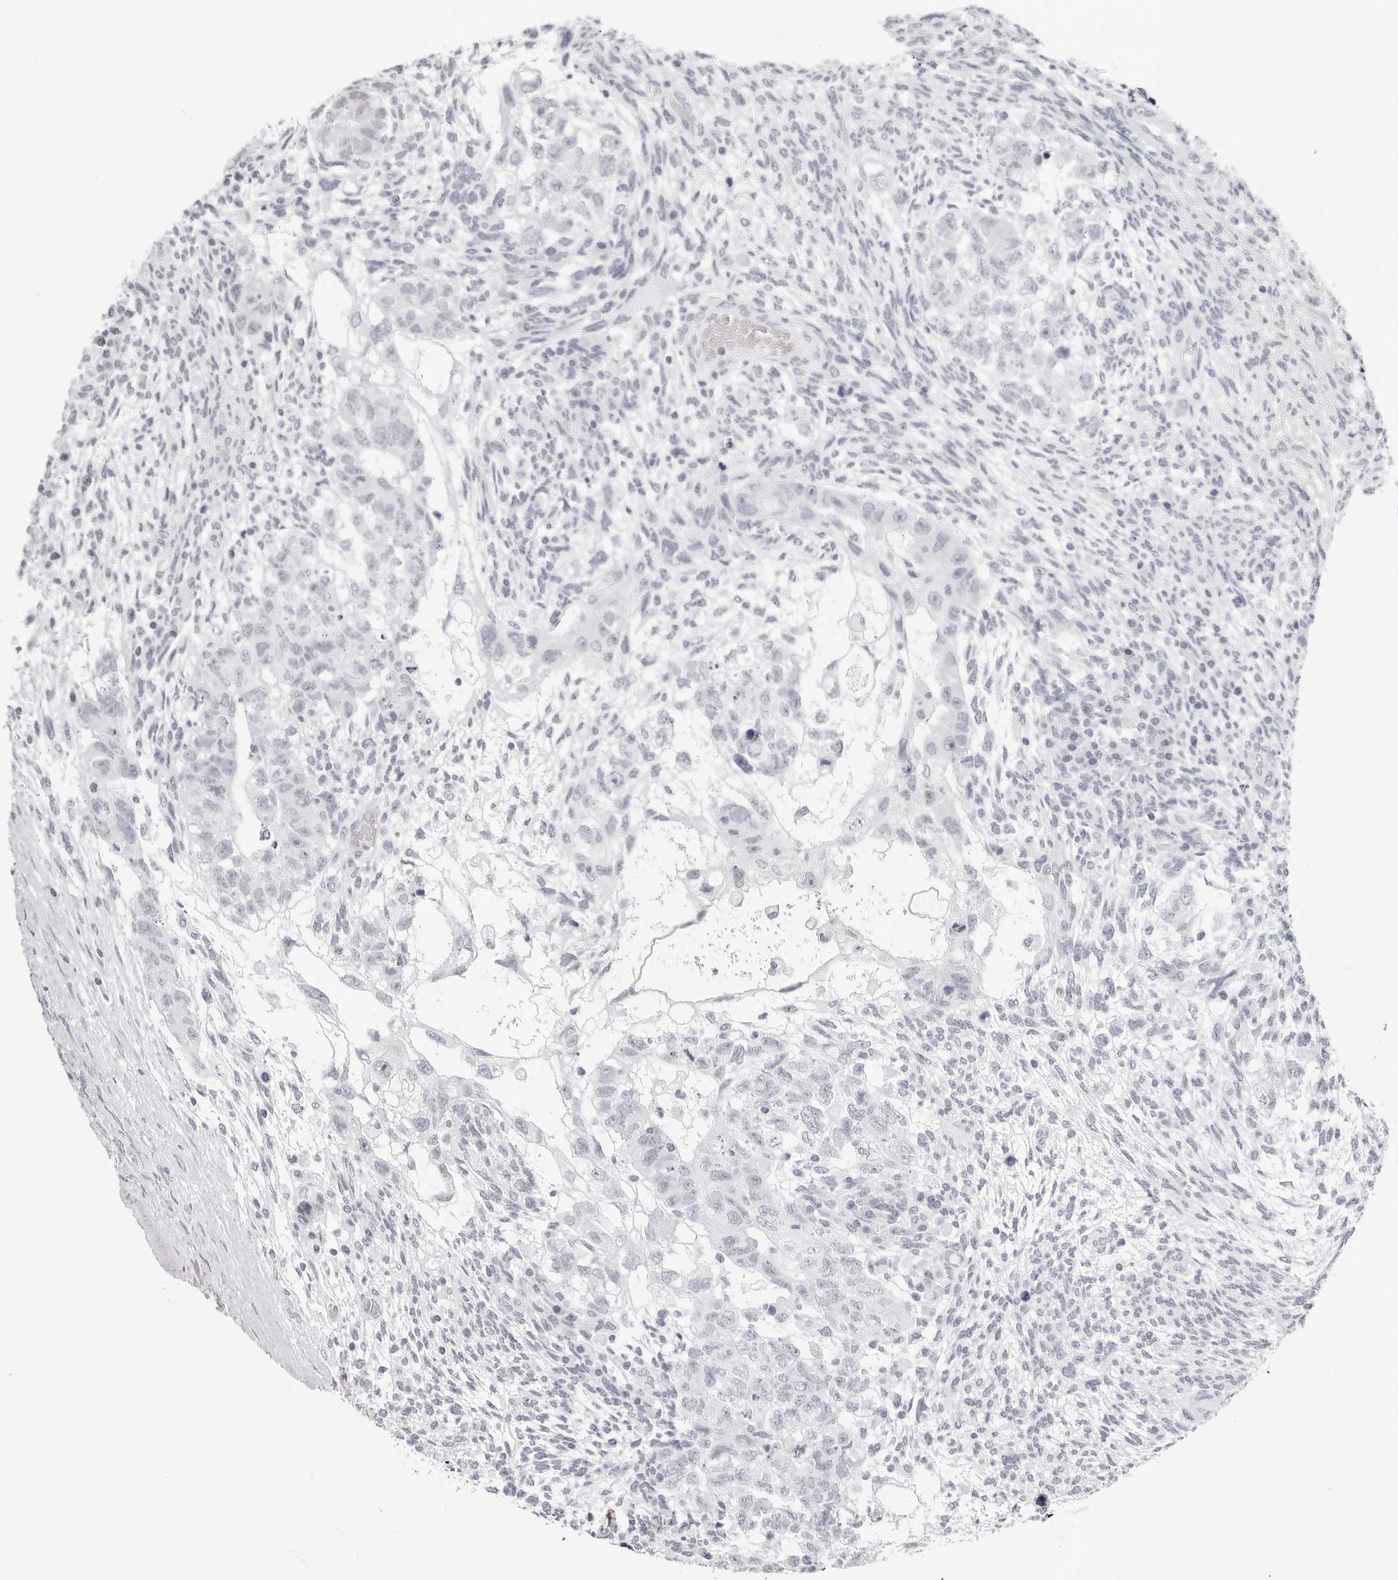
{"staining": {"intensity": "negative", "quantity": "none", "location": "none"}, "tissue": "testis cancer", "cell_type": "Tumor cells", "image_type": "cancer", "snomed": [{"axis": "morphology", "description": "Normal tissue, NOS"}, {"axis": "morphology", "description": "Carcinoma, Embryonal, NOS"}, {"axis": "topography", "description": "Testis"}], "caption": "IHC micrograph of neoplastic tissue: human embryonal carcinoma (testis) stained with DAB displays no significant protein positivity in tumor cells.", "gene": "CST5", "patient": {"sex": "male", "age": 36}}